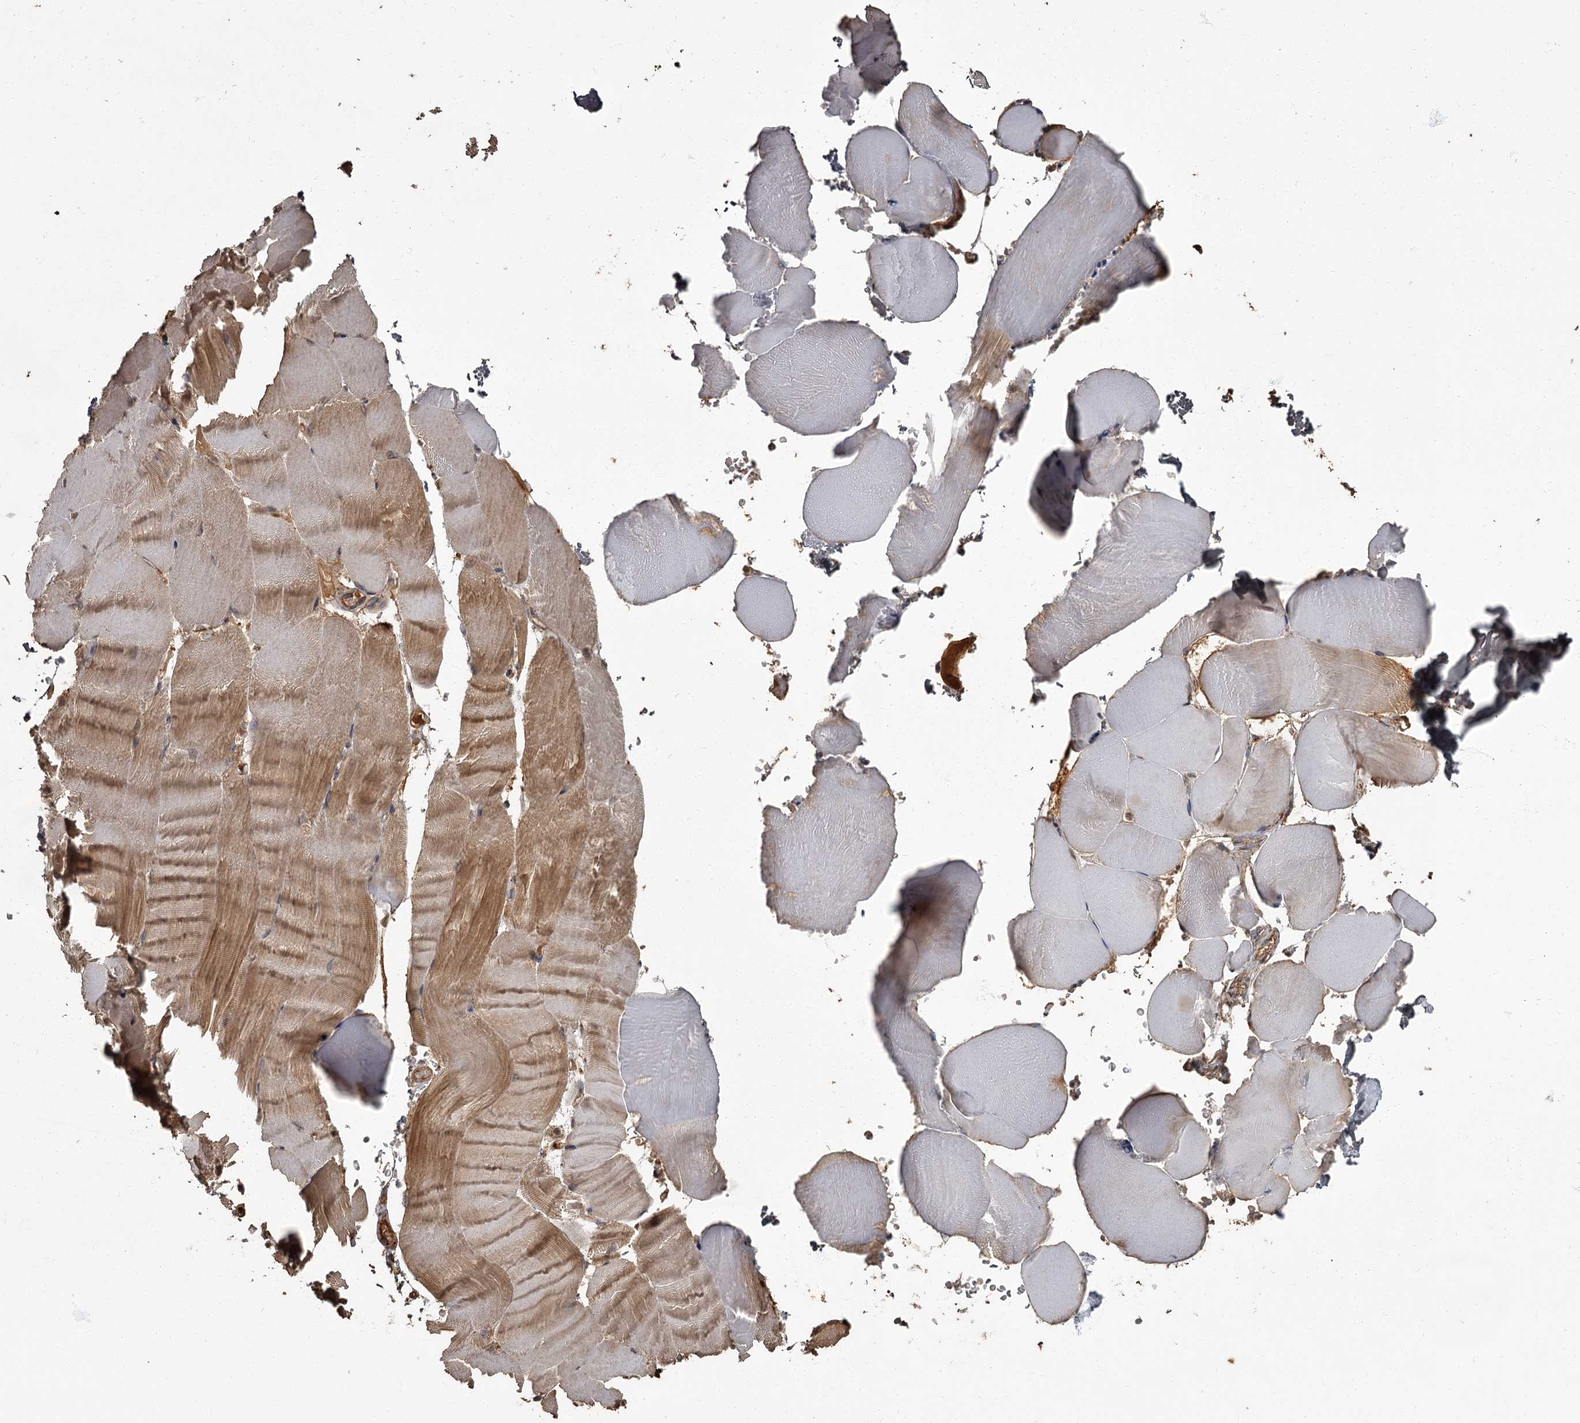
{"staining": {"intensity": "strong", "quantity": "25%-75%", "location": "cytoplasmic/membranous"}, "tissue": "skeletal muscle", "cell_type": "Myocytes", "image_type": "normal", "snomed": [{"axis": "morphology", "description": "Normal tissue, NOS"}, {"axis": "topography", "description": "Skeletal muscle"}, {"axis": "topography", "description": "Parathyroid gland"}], "caption": "Protein expression analysis of benign skeletal muscle displays strong cytoplasmic/membranous staining in approximately 25%-75% of myocytes.", "gene": "THAP9", "patient": {"sex": "female", "age": 37}}